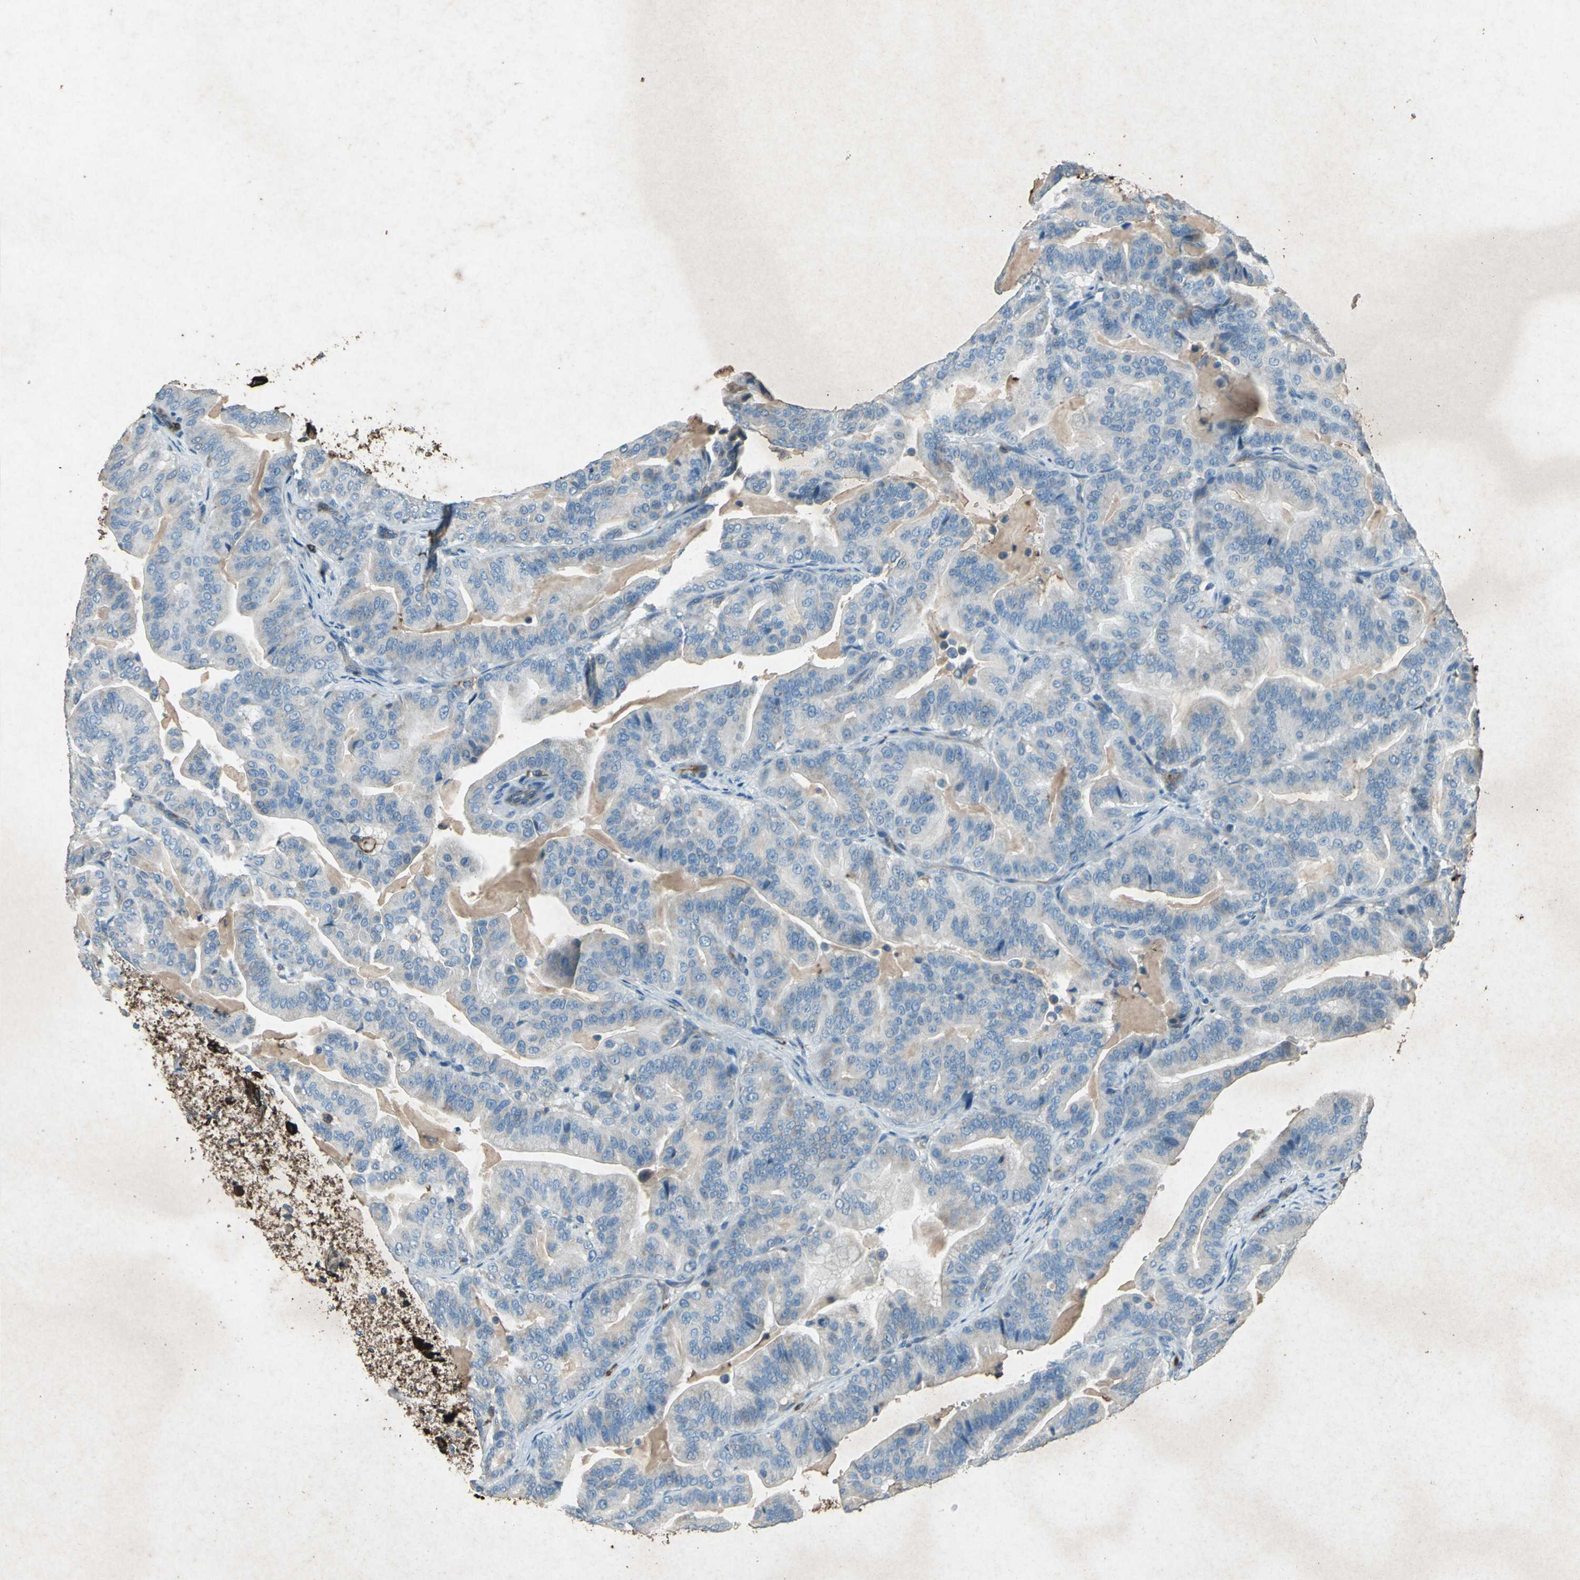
{"staining": {"intensity": "weak", "quantity": "25%-75%", "location": "cytoplasmic/membranous"}, "tissue": "pancreatic cancer", "cell_type": "Tumor cells", "image_type": "cancer", "snomed": [{"axis": "morphology", "description": "Adenocarcinoma, NOS"}, {"axis": "topography", "description": "Pancreas"}], "caption": "There is low levels of weak cytoplasmic/membranous positivity in tumor cells of pancreatic cancer (adenocarcinoma), as demonstrated by immunohistochemical staining (brown color).", "gene": "CCR6", "patient": {"sex": "male", "age": 63}}